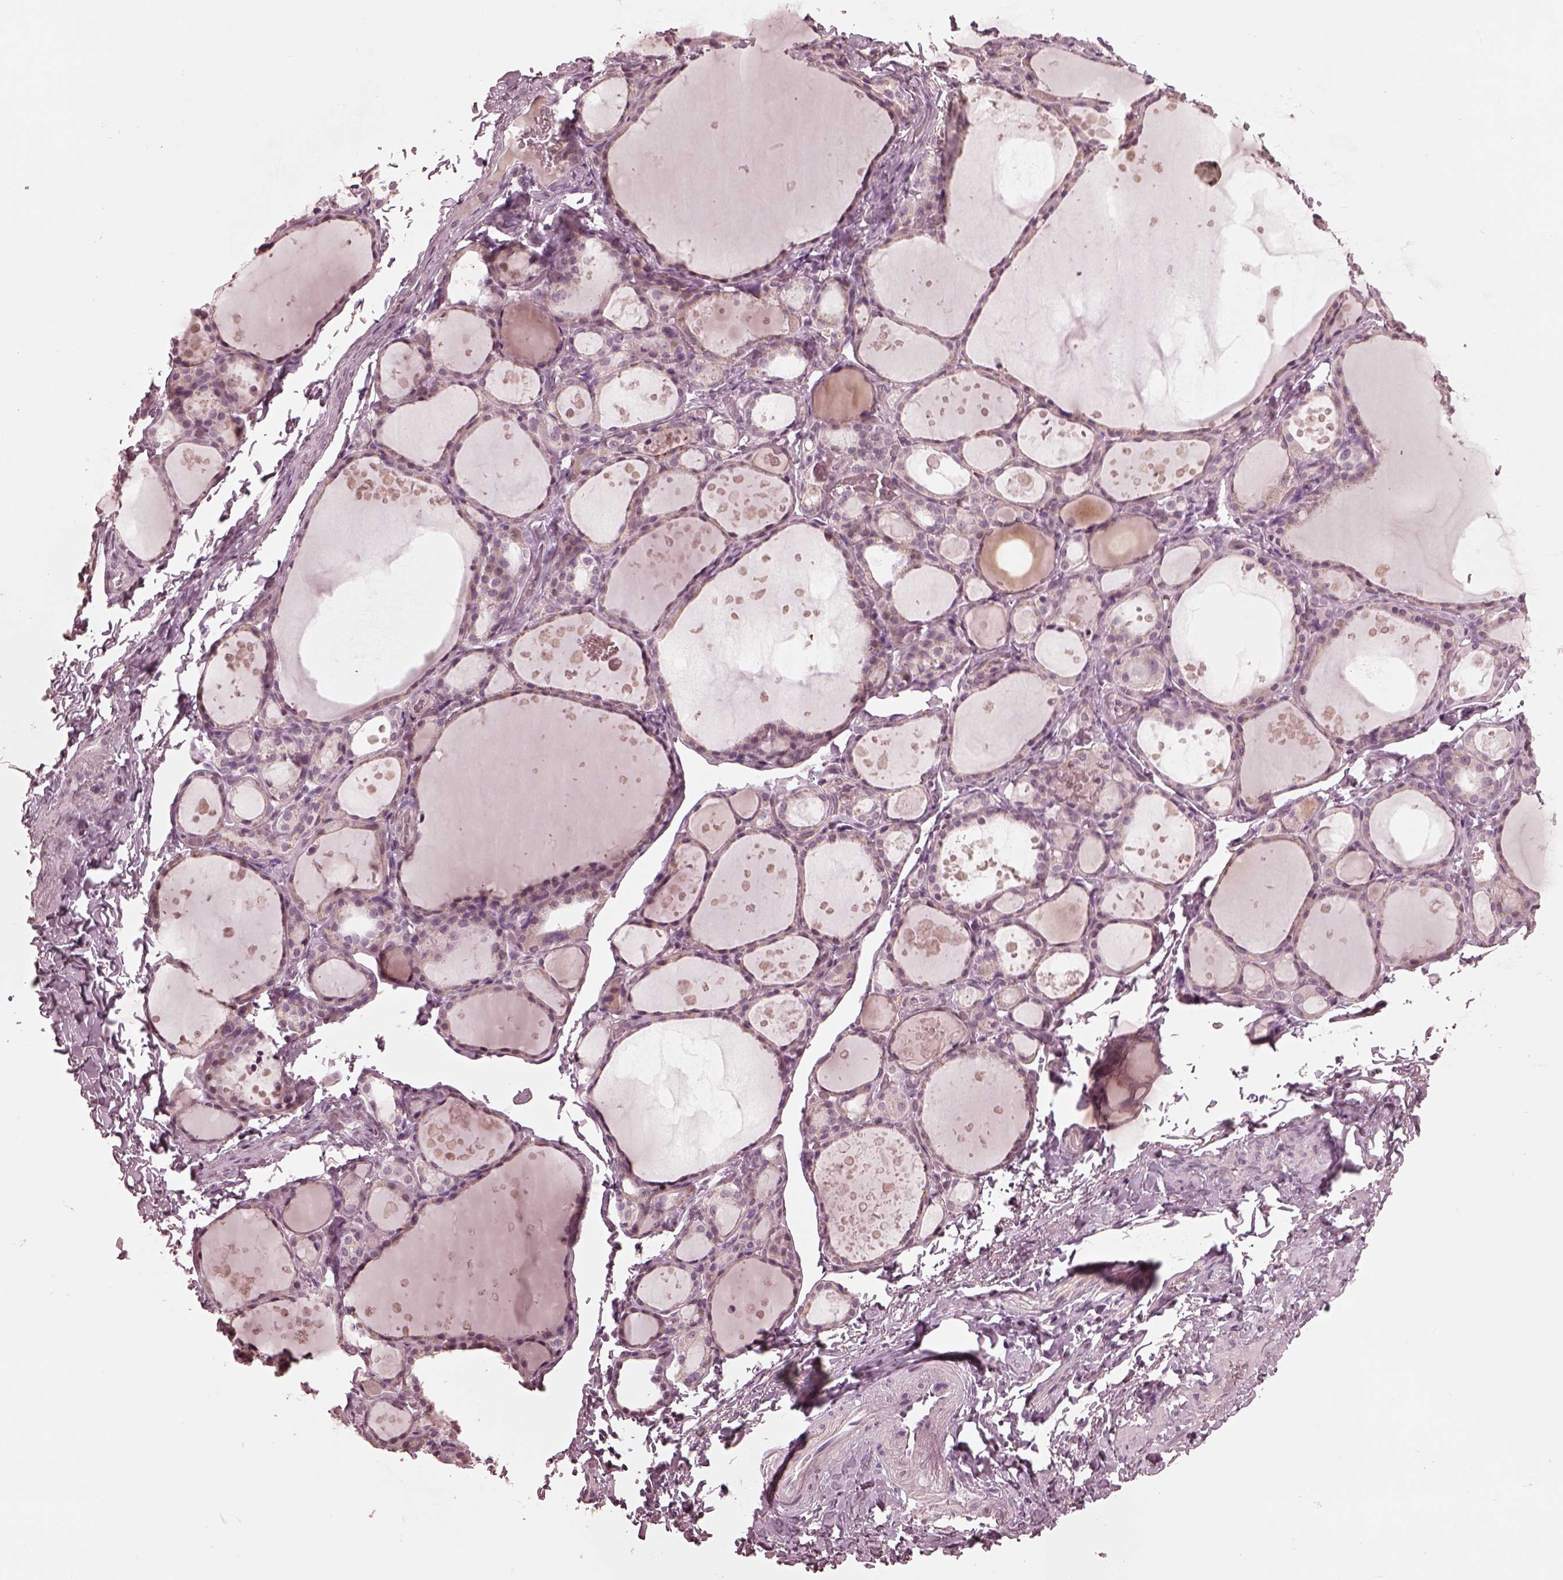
{"staining": {"intensity": "negative", "quantity": "none", "location": "none"}, "tissue": "thyroid gland", "cell_type": "Glandular cells", "image_type": "normal", "snomed": [{"axis": "morphology", "description": "Normal tissue, NOS"}, {"axis": "topography", "description": "Thyroid gland"}], "caption": "Photomicrograph shows no significant protein staining in glandular cells of normal thyroid gland.", "gene": "RGS7", "patient": {"sex": "male", "age": 68}}